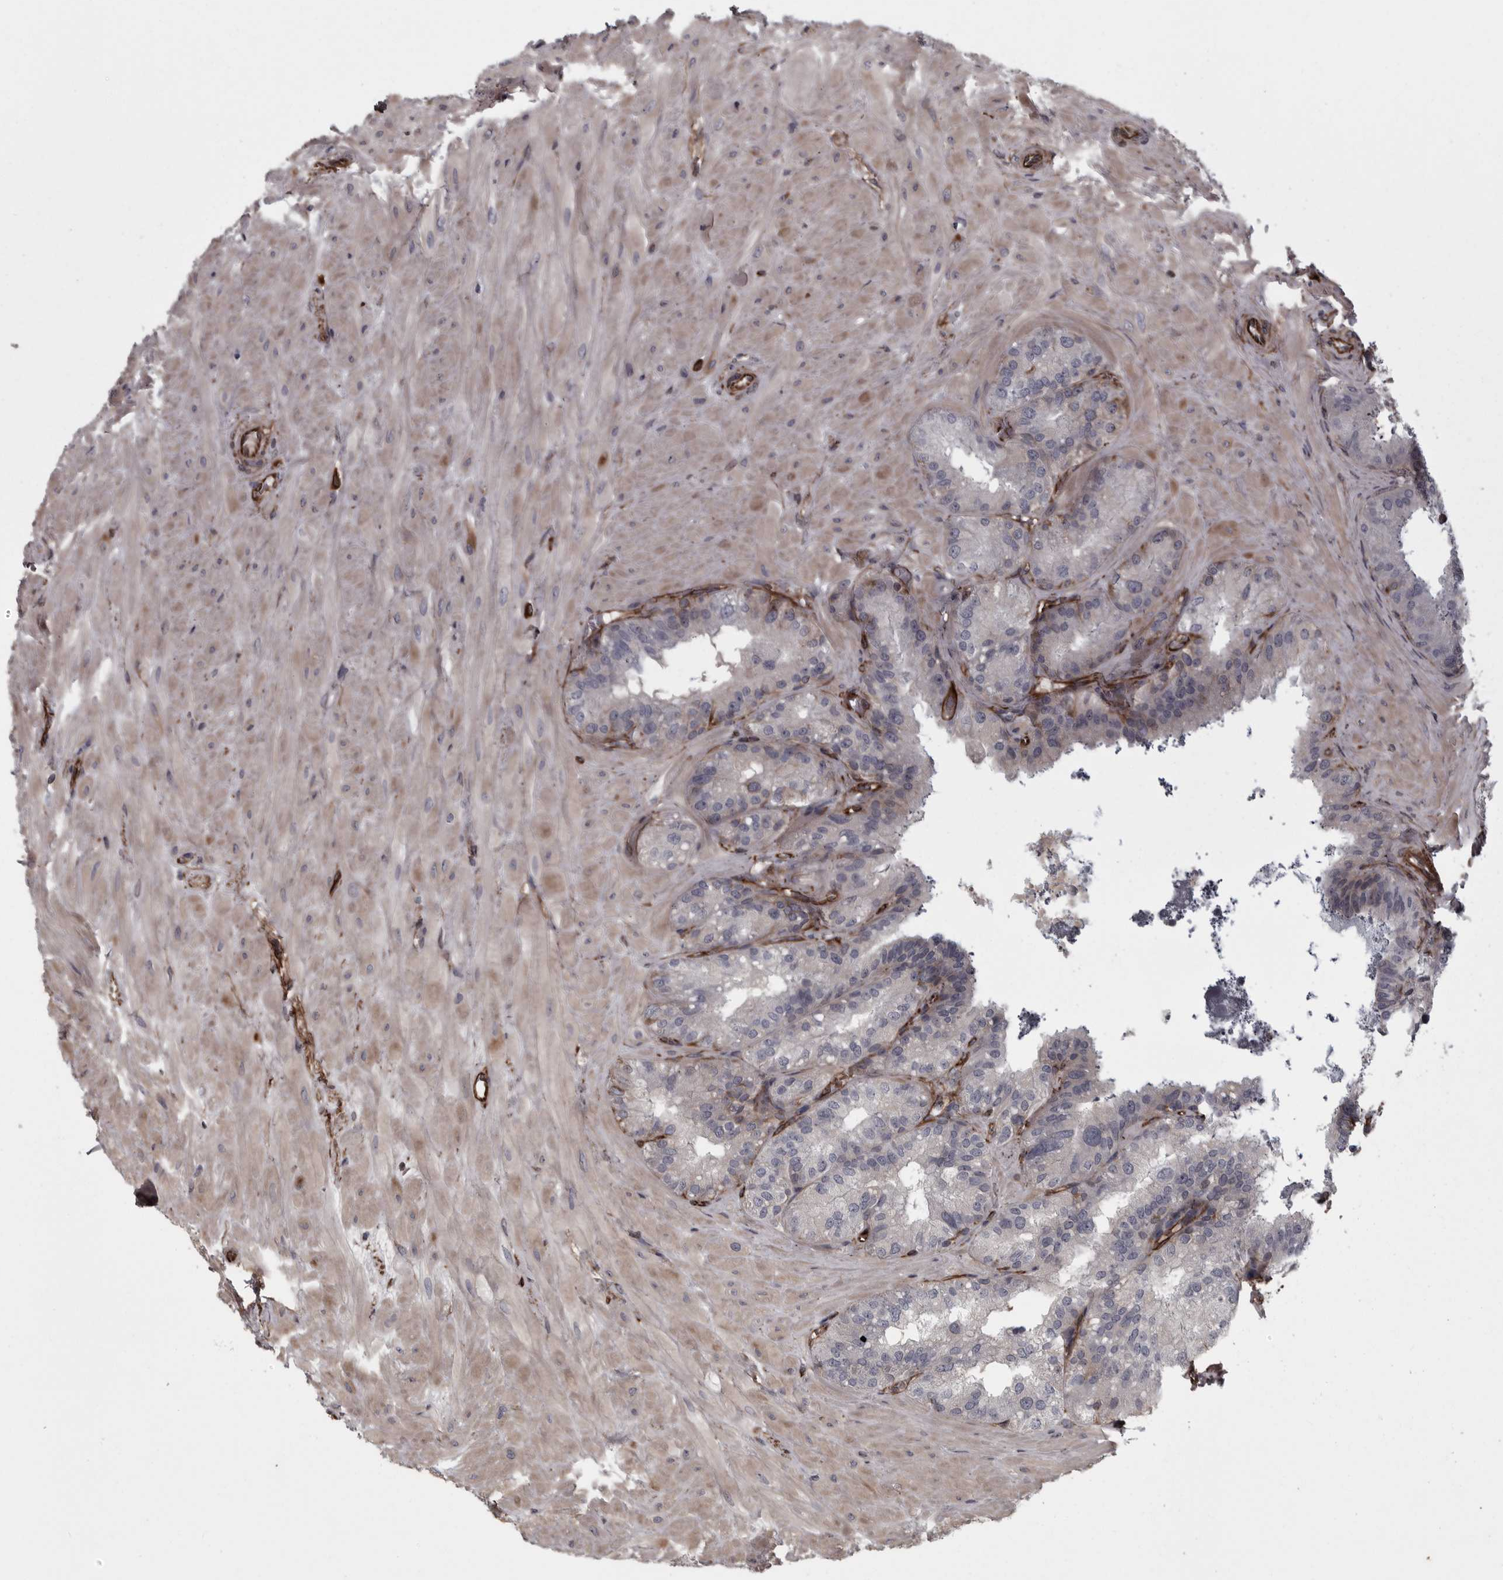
{"staining": {"intensity": "negative", "quantity": "none", "location": "none"}, "tissue": "seminal vesicle", "cell_type": "Glandular cells", "image_type": "normal", "snomed": [{"axis": "morphology", "description": "Normal tissue, NOS"}, {"axis": "topography", "description": "Prostate"}, {"axis": "topography", "description": "Seminal veicle"}], "caption": "DAB immunohistochemical staining of normal human seminal vesicle shows no significant positivity in glandular cells. (DAB (3,3'-diaminobenzidine) immunohistochemistry with hematoxylin counter stain).", "gene": "FAAP100", "patient": {"sex": "male", "age": 51}}